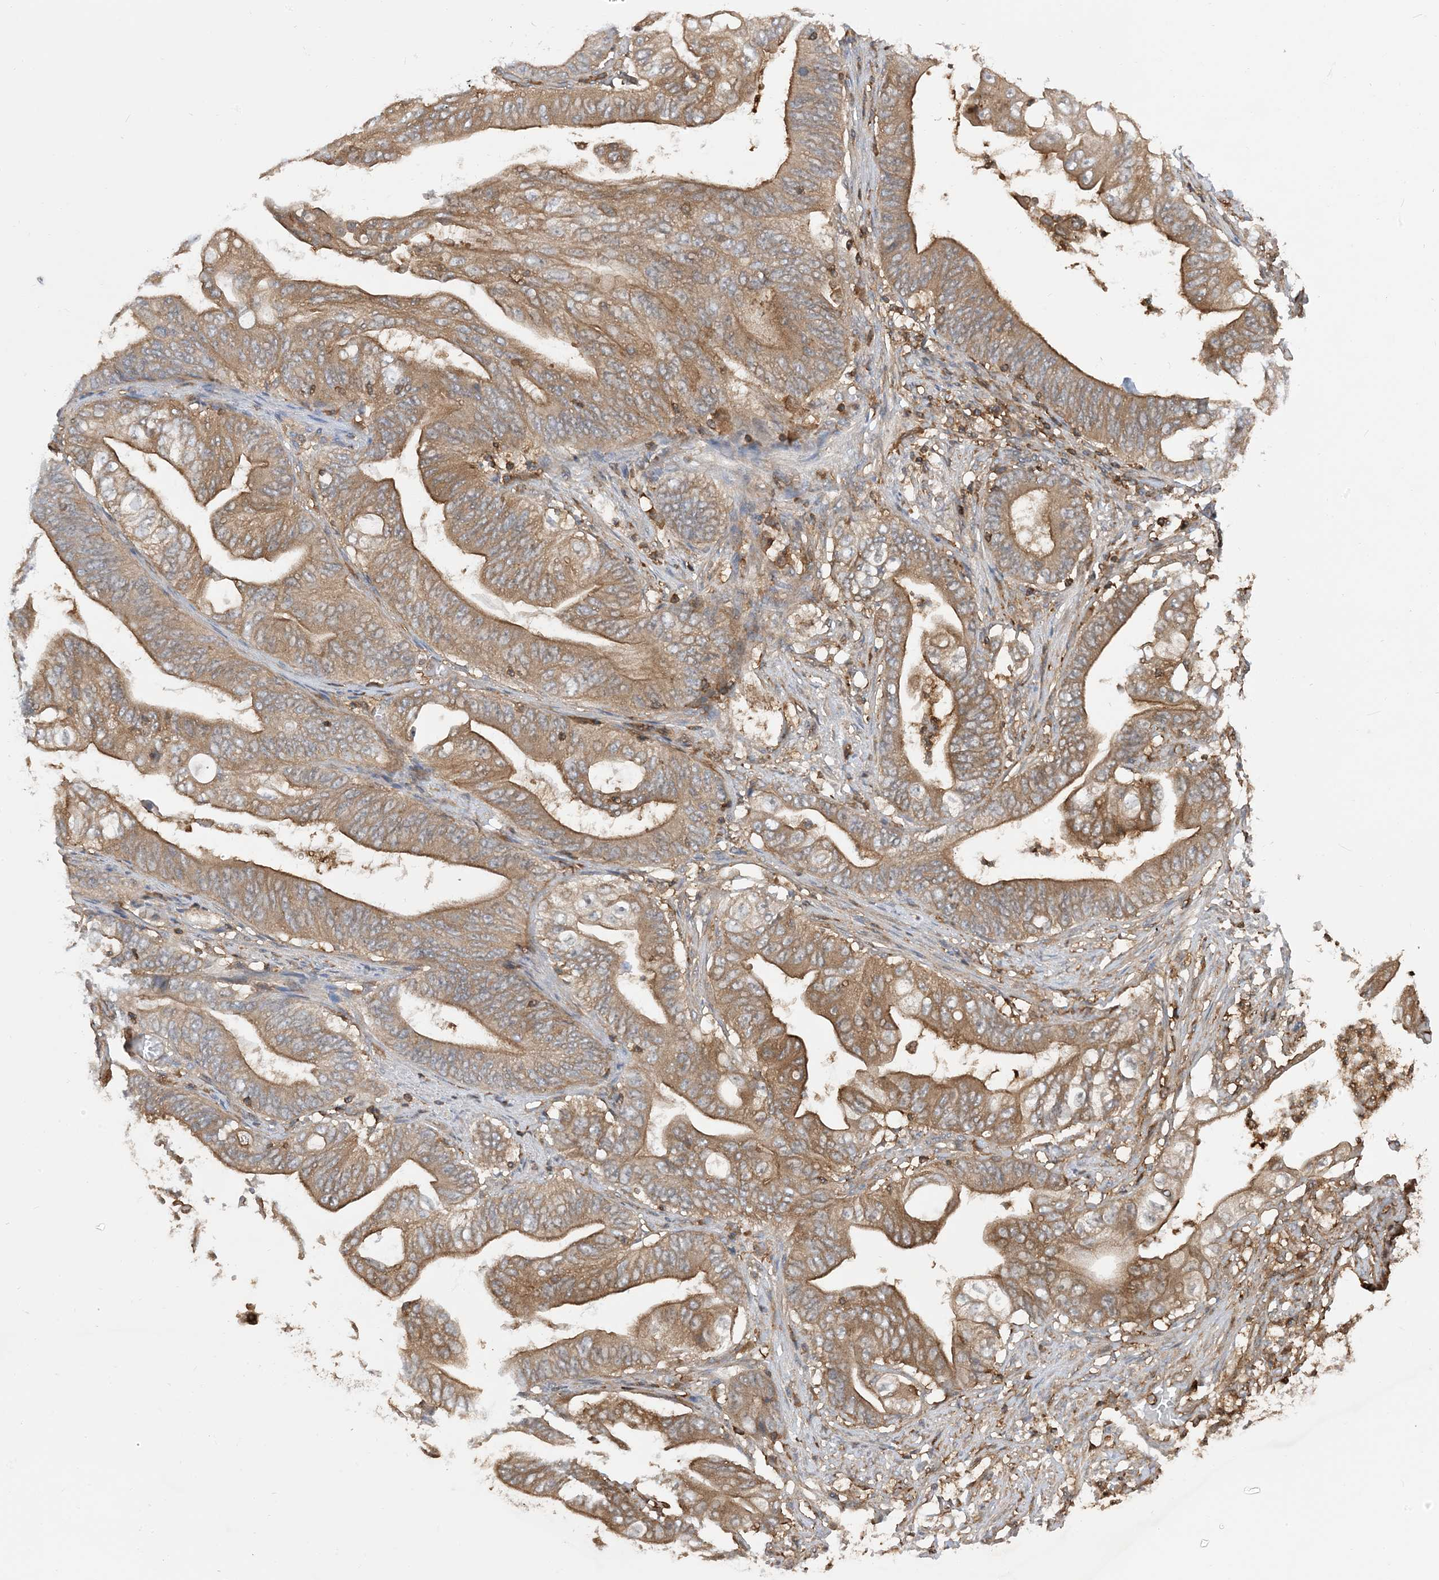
{"staining": {"intensity": "moderate", "quantity": ">75%", "location": "cytoplasmic/membranous"}, "tissue": "stomach cancer", "cell_type": "Tumor cells", "image_type": "cancer", "snomed": [{"axis": "morphology", "description": "Adenocarcinoma, NOS"}, {"axis": "topography", "description": "Stomach"}], "caption": "Moderate cytoplasmic/membranous protein expression is seen in approximately >75% of tumor cells in adenocarcinoma (stomach). (Brightfield microscopy of DAB IHC at high magnification).", "gene": "CAPZB", "patient": {"sex": "female", "age": 73}}